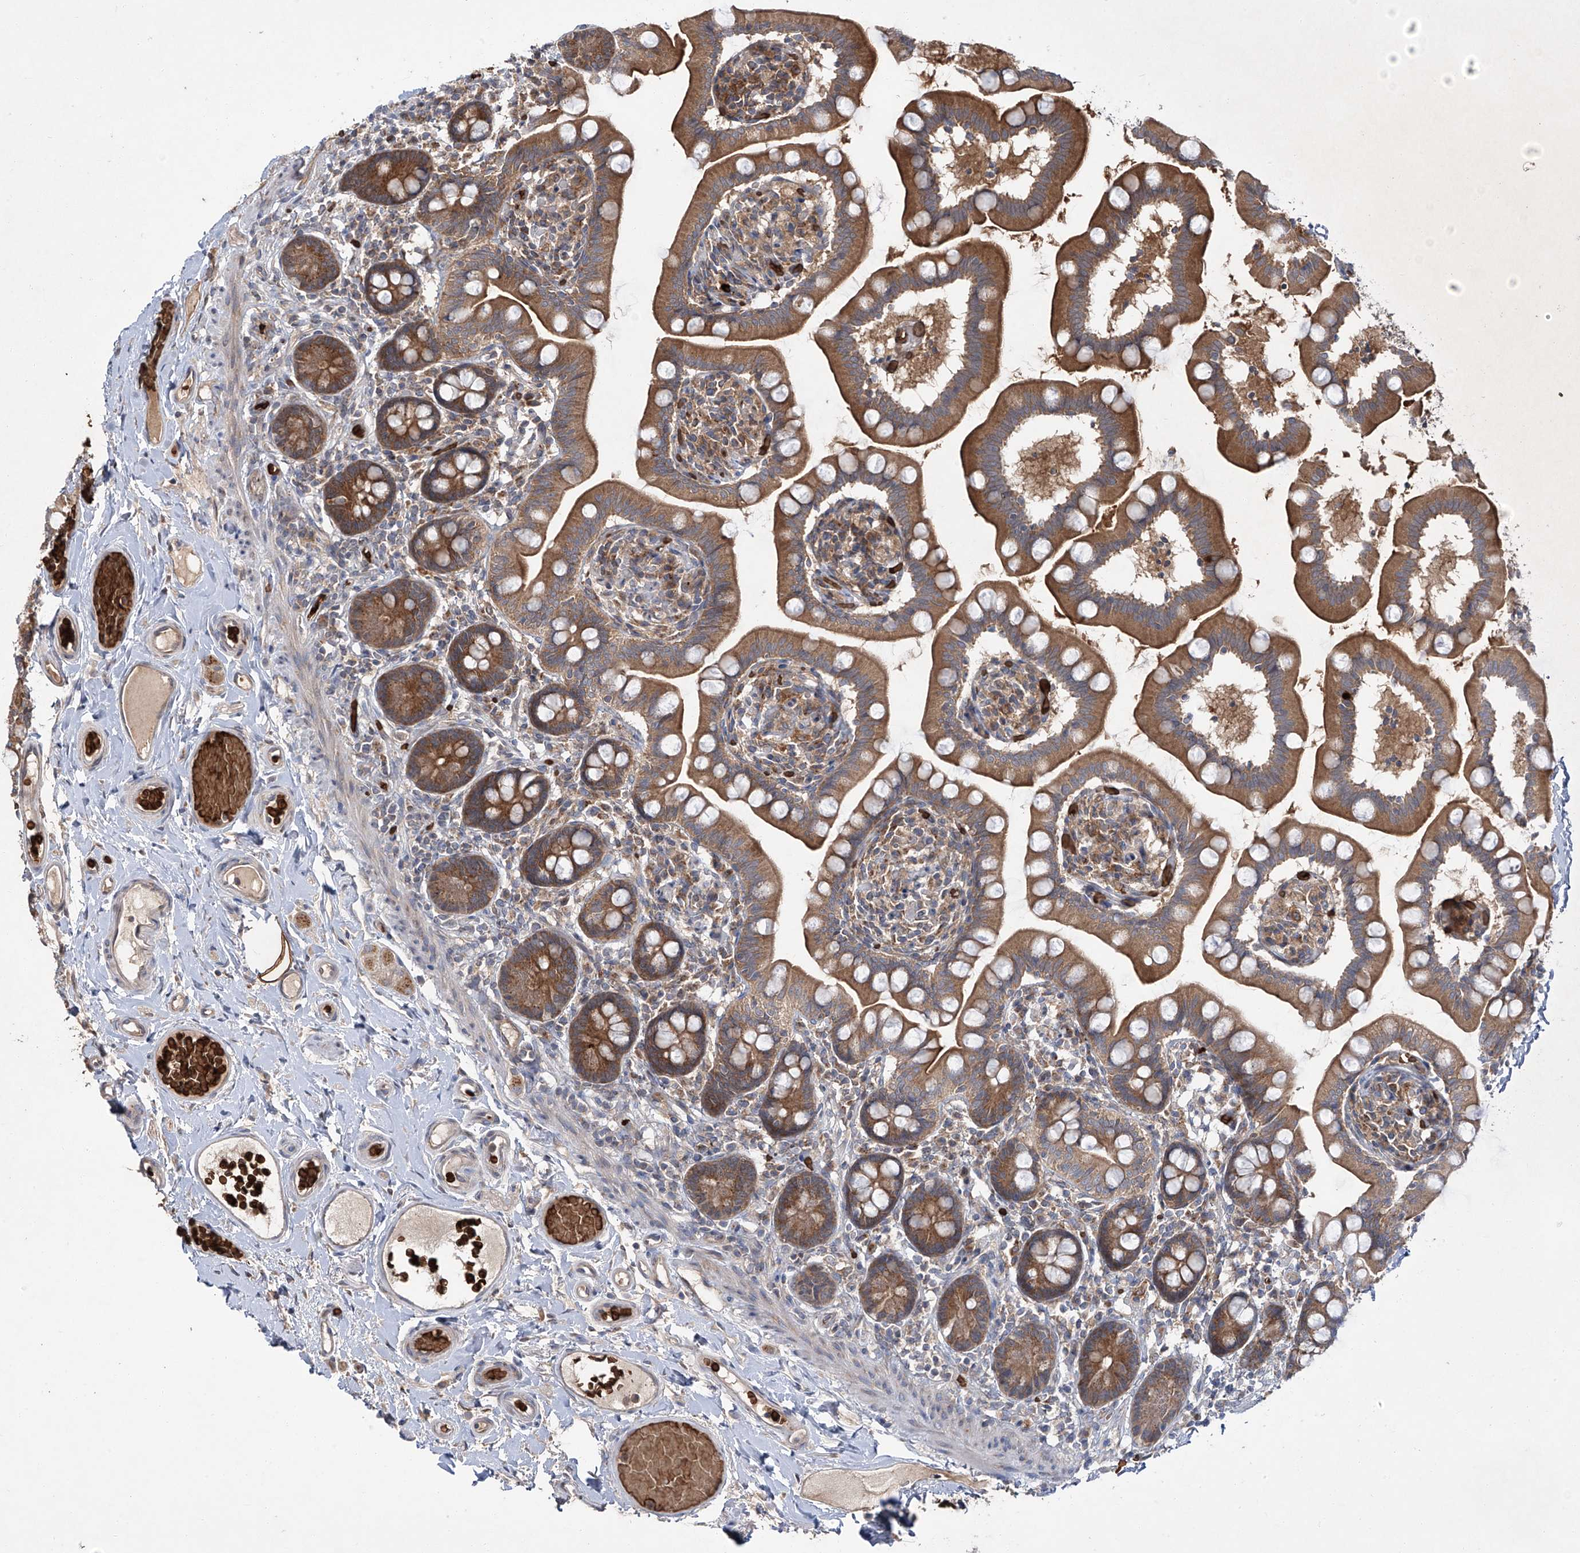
{"staining": {"intensity": "moderate", "quantity": ">75%", "location": "cytoplasmic/membranous"}, "tissue": "small intestine", "cell_type": "Glandular cells", "image_type": "normal", "snomed": [{"axis": "morphology", "description": "Normal tissue, NOS"}, {"axis": "topography", "description": "Small intestine"}], "caption": "A brown stain labels moderate cytoplasmic/membranous positivity of a protein in glandular cells of normal human small intestine.", "gene": "ZDHHC9", "patient": {"sex": "female", "age": 64}}